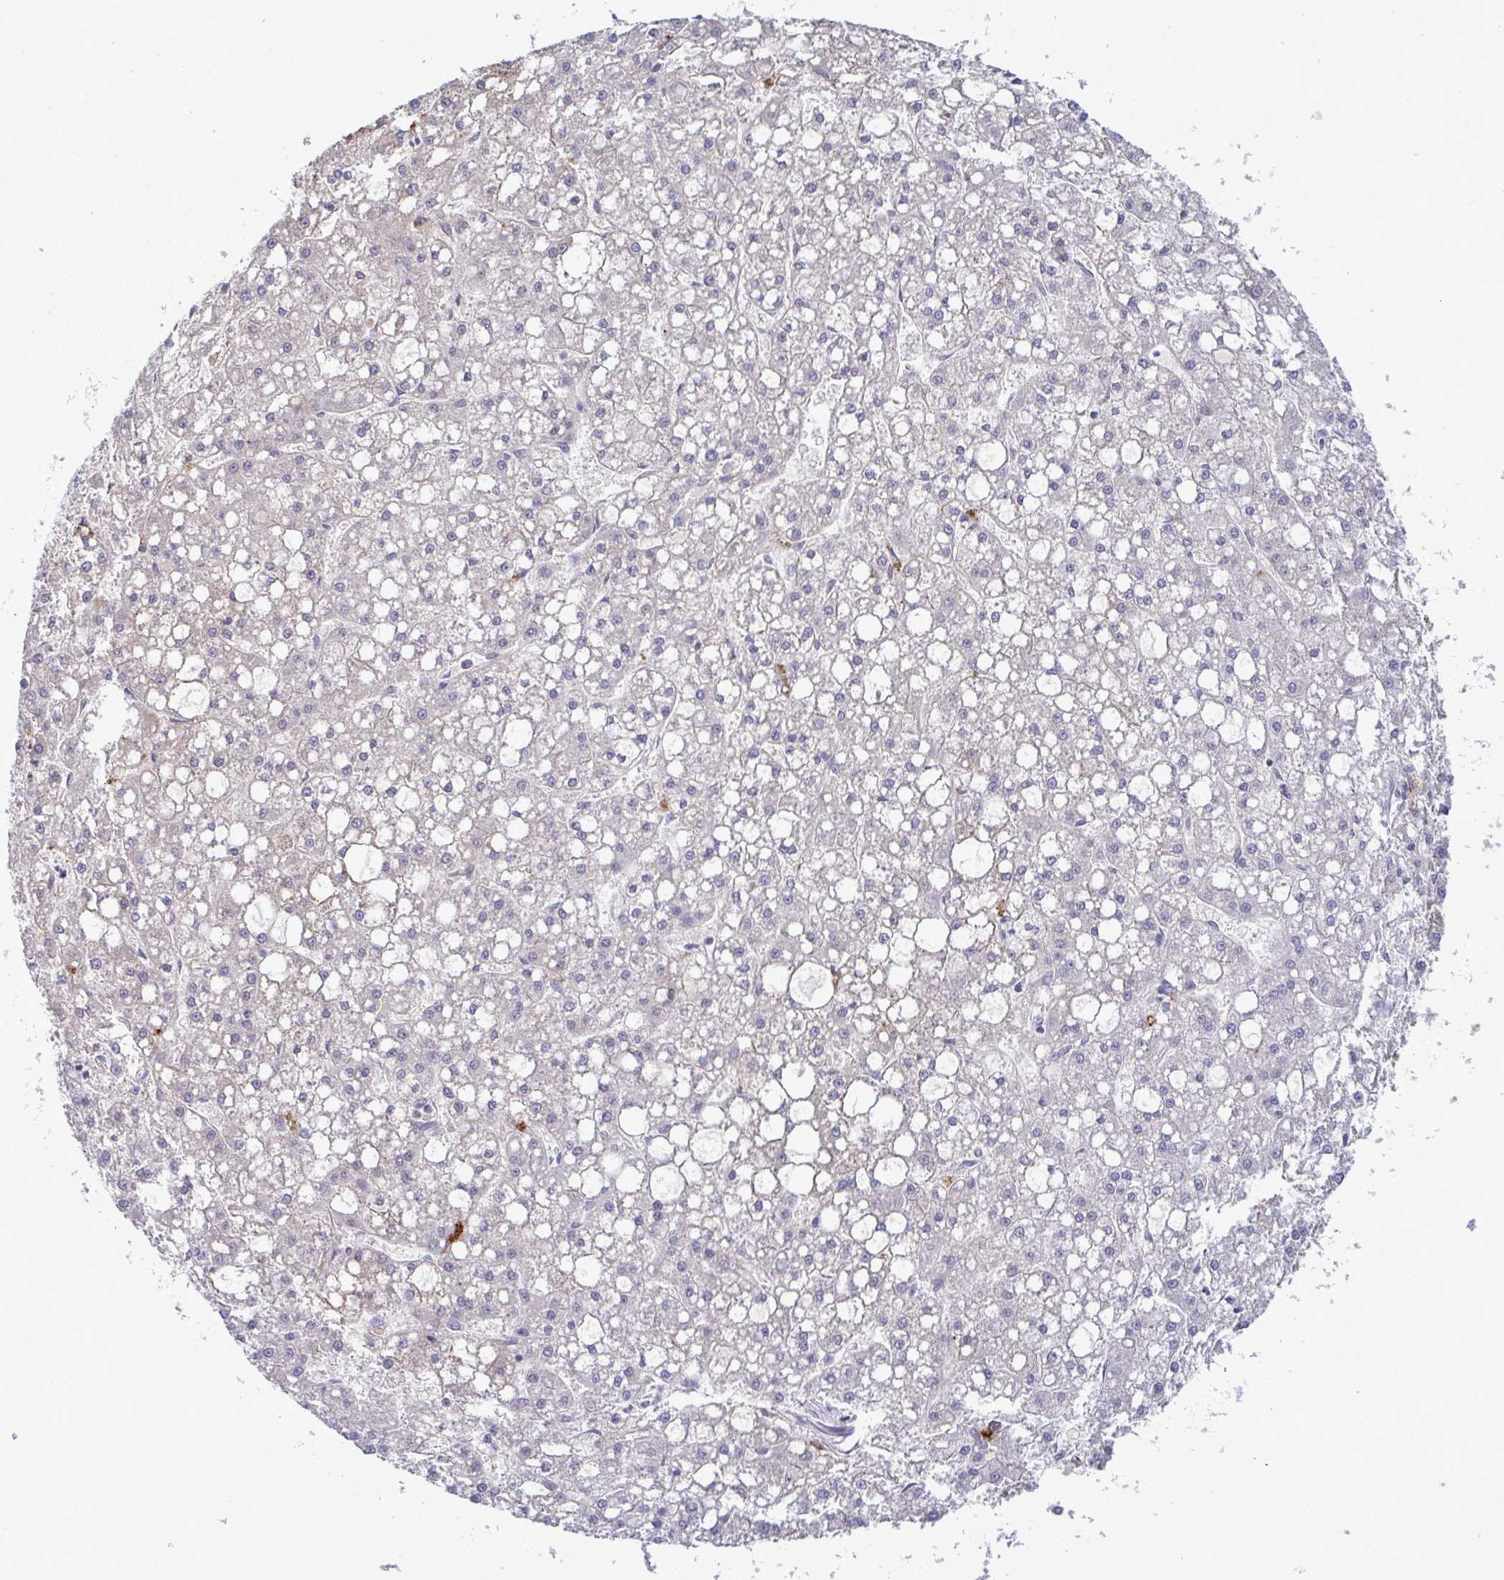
{"staining": {"intensity": "weak", "quantity": "<25%", "location": "cytoplasmic/membranous"}, "tissue": "liver cancer", "cell_type": "Tumor cells", "image_type": "cancer", "snomed": [{"axis": "morphology", "description": "Carcinoma, Hepatocellular, NOS"}, {"axis": "topography", "description": "Liver"}], "caption": "High power microscopy micrograph of an immunohistochemistry (IHC) micrograph of liver cancer, revealing no significant positivity in tumor cells. (Stains: DAB IHC with hematoxylin counter stain, Microscopy: brightfield microscopy at high magnification).", "gene": "TENT5D", "patient": {"sex": "male", "age": 67}}